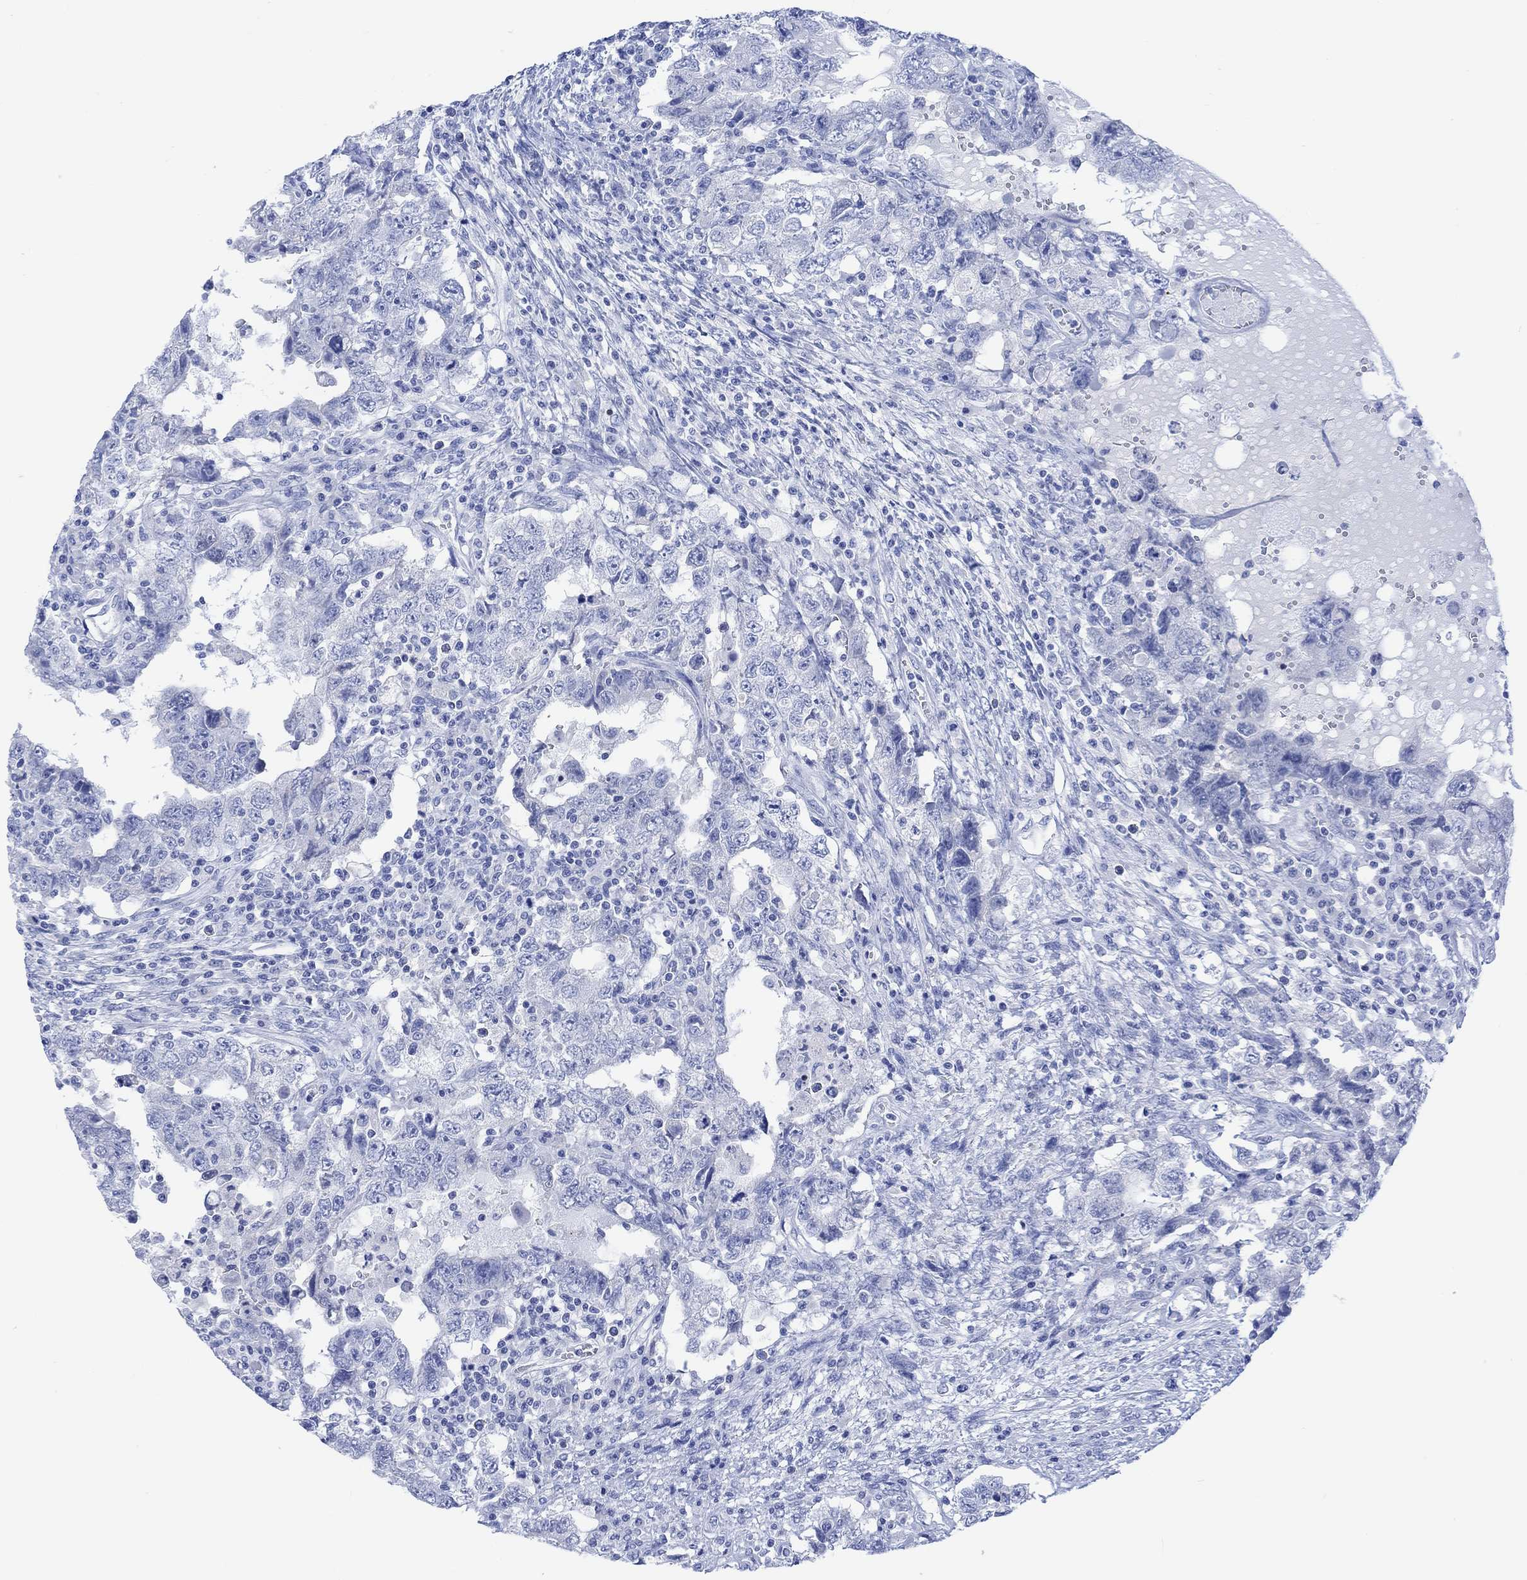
{"staining": {"intensity": "negative", "quantity": "none", "location": "none"}, "tissue": "testis cancer", "cell_type": "Tumor cells", "image_type": "cancer", "snomed": [{"axis": "morphology", "description": "Carcinoma, Embryonal, NOS"}, {"axis": "topography", "description": "Testis"}], "caption": "Image shows no protein positivity in tumor cells of embryonal carcinoma (testis) tissue.", "gene": "CALCA", "patient": {"sex": "male", "age": 26}}